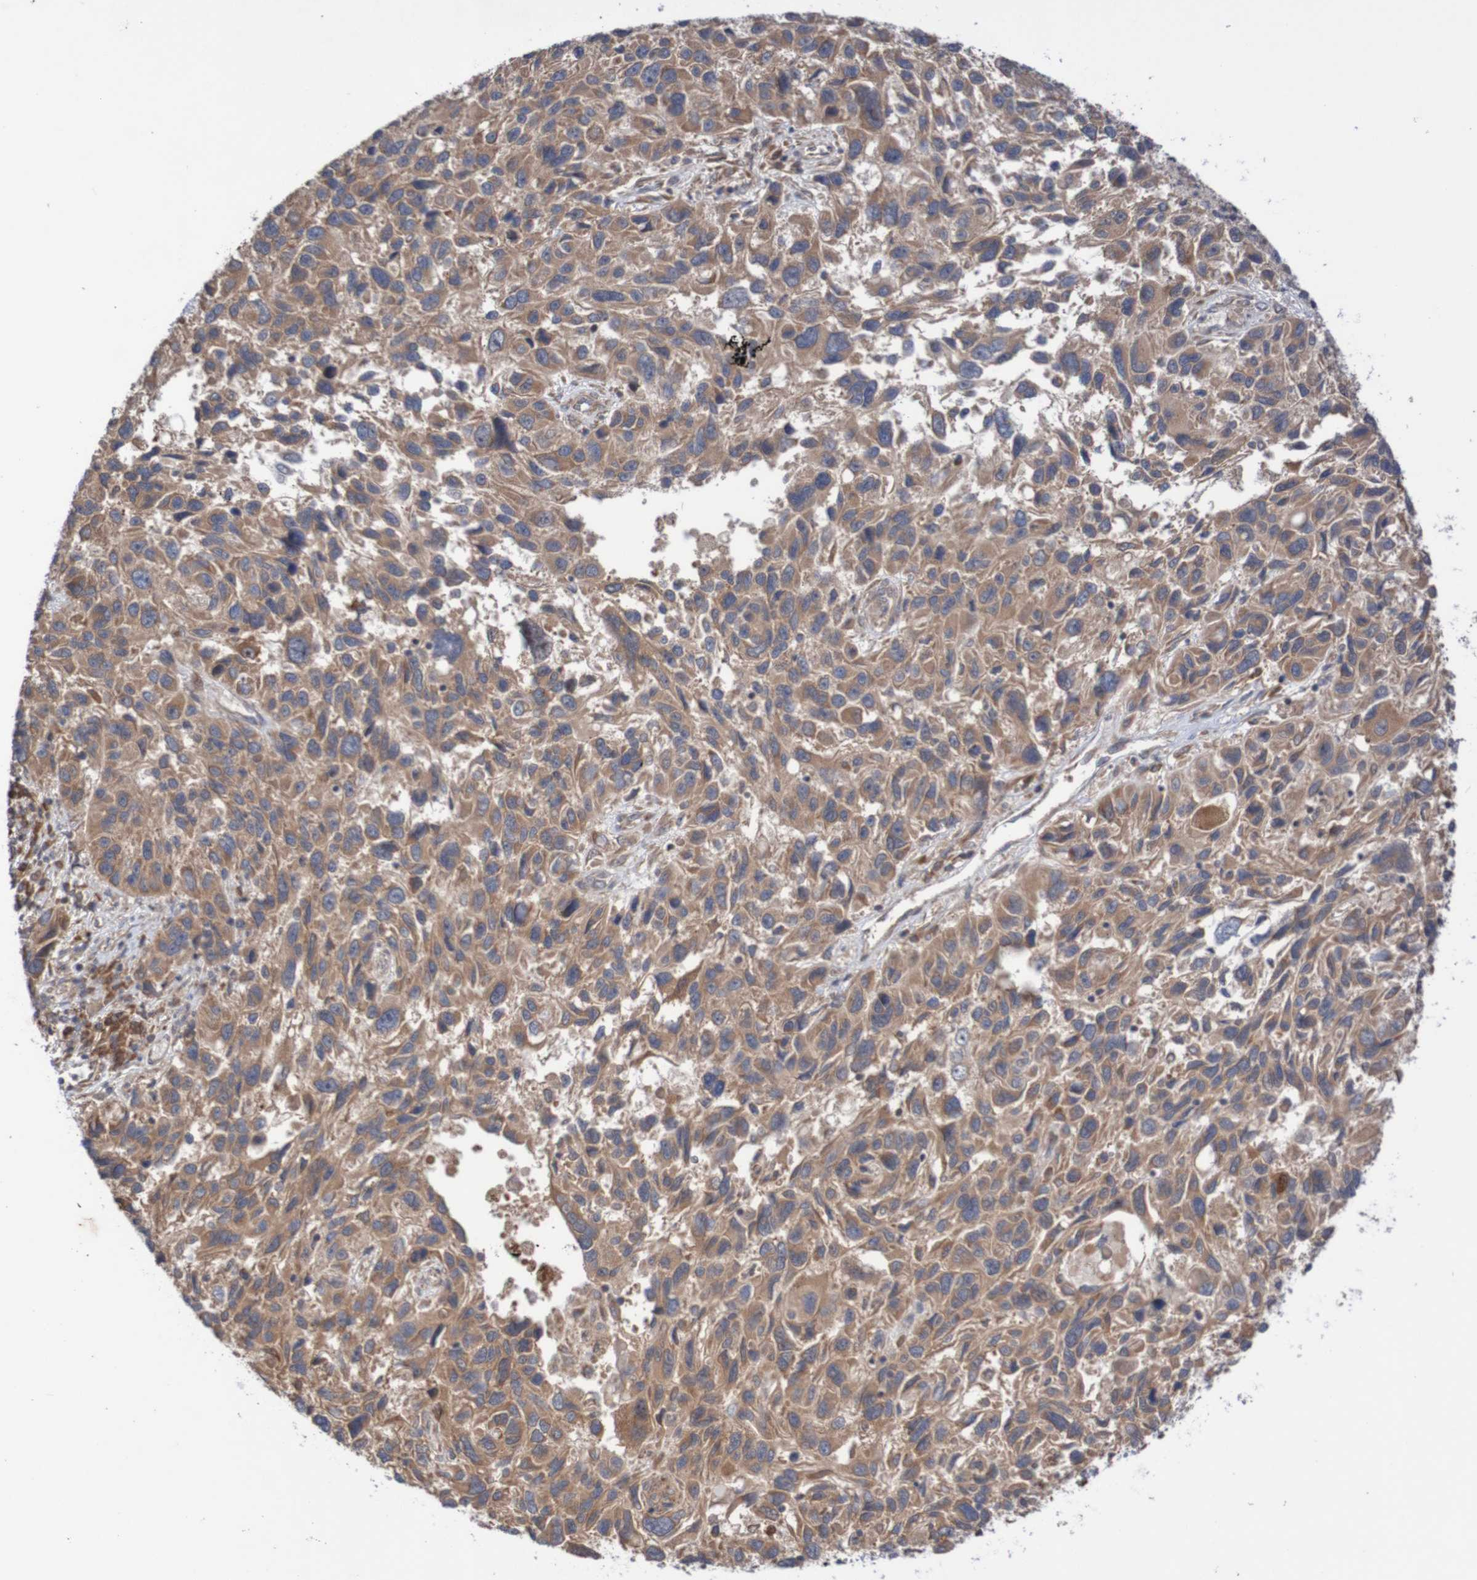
{"staining": {"intensity": "moderate", "quantity": ">75%", "location": "cytoplasmic/membranous"}, "tissue": "melanoma", "cell_type": "Tumor cells", "image_type": "cancer", "snomed": [{"axis": "morphology", "description": "Malignant melanoma, NOS"}, {"axis": "topography", "description": "Skin"}], "caption": "High-magnification brightfield microscopy of melanoma stained with DAB (3,3'-diaminobenzidine) (brown) and counterstained with hematoxylin (blue). tumor cells exhibit moderate cytoplasmic/membranous expression is present in approximately>75% of cells. (DAB (3,3'-diaminobenzidine) IHC with brightfield microscopy, high magnification).", "gene": "PHPT1", "patient": {"sex": "male", "age": 53}}